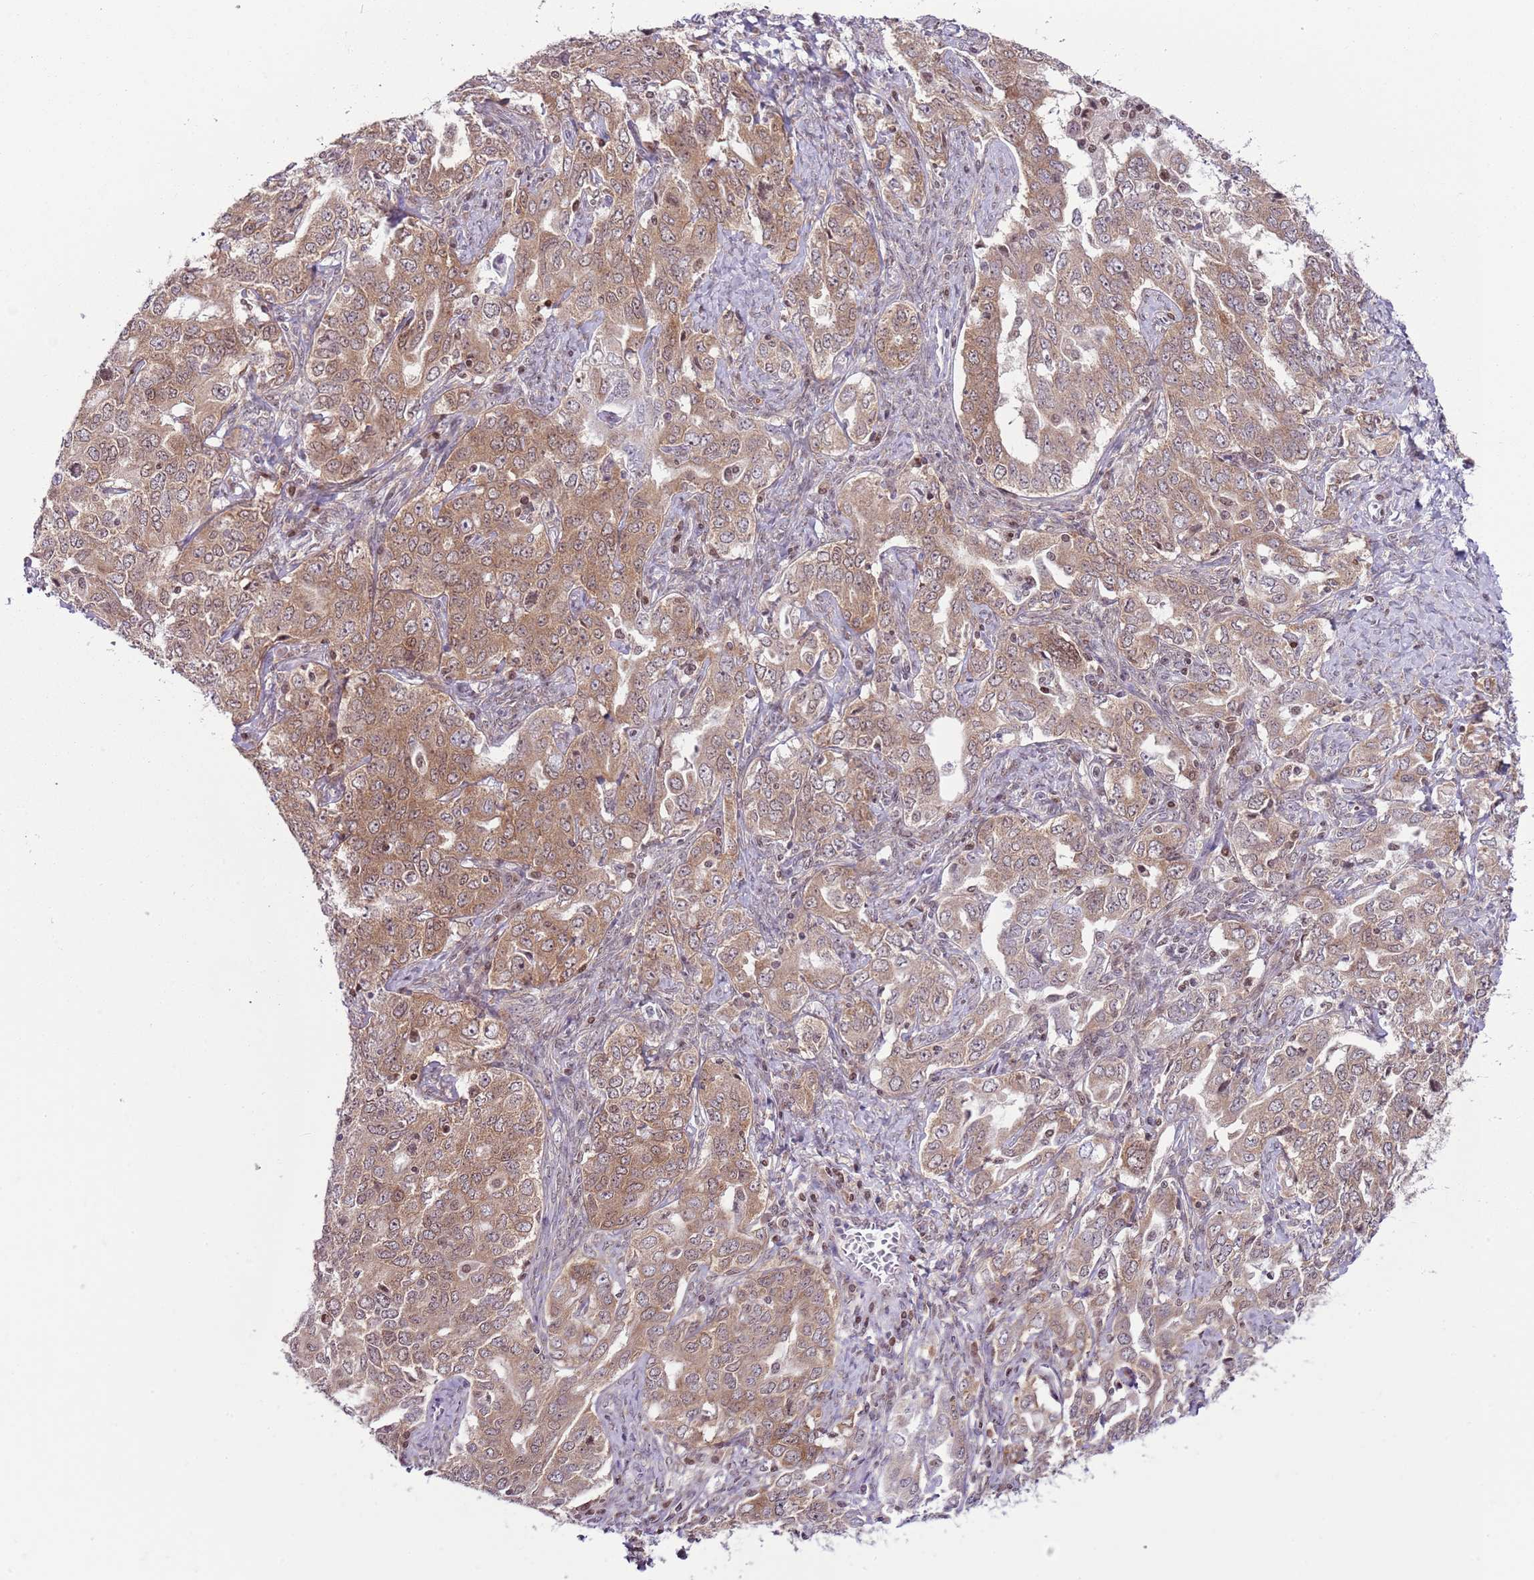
{"staining": {"intensity": "moderate", "quantity": ">75%", "location": "cytoplasmic/membranous,nuclear"}, "tissue": "ovarian cancer", "cell_type": "Tumor cells", "image_type": "cancer", "snomed": [{"axis": "morphology", "description": "Carcinoma, endometroid"}, {"axis": "topography", "description": "Ovary"}], "caption": "Protein positivity by immunohistochemistry (IHC) reveals moderate cytoplasmic/membranous and nuclear expression in about >75% of tumor cells in ovarian cancer (endometroid carcinoma). Using DAB (3,3'-diaminobenzidine) (brown) and hematoxylin (blue) stains, captured at high magnification using brightfield microscopy.", "gene": "SELENOH", "patient": {"sex": "female", "age": 62}}